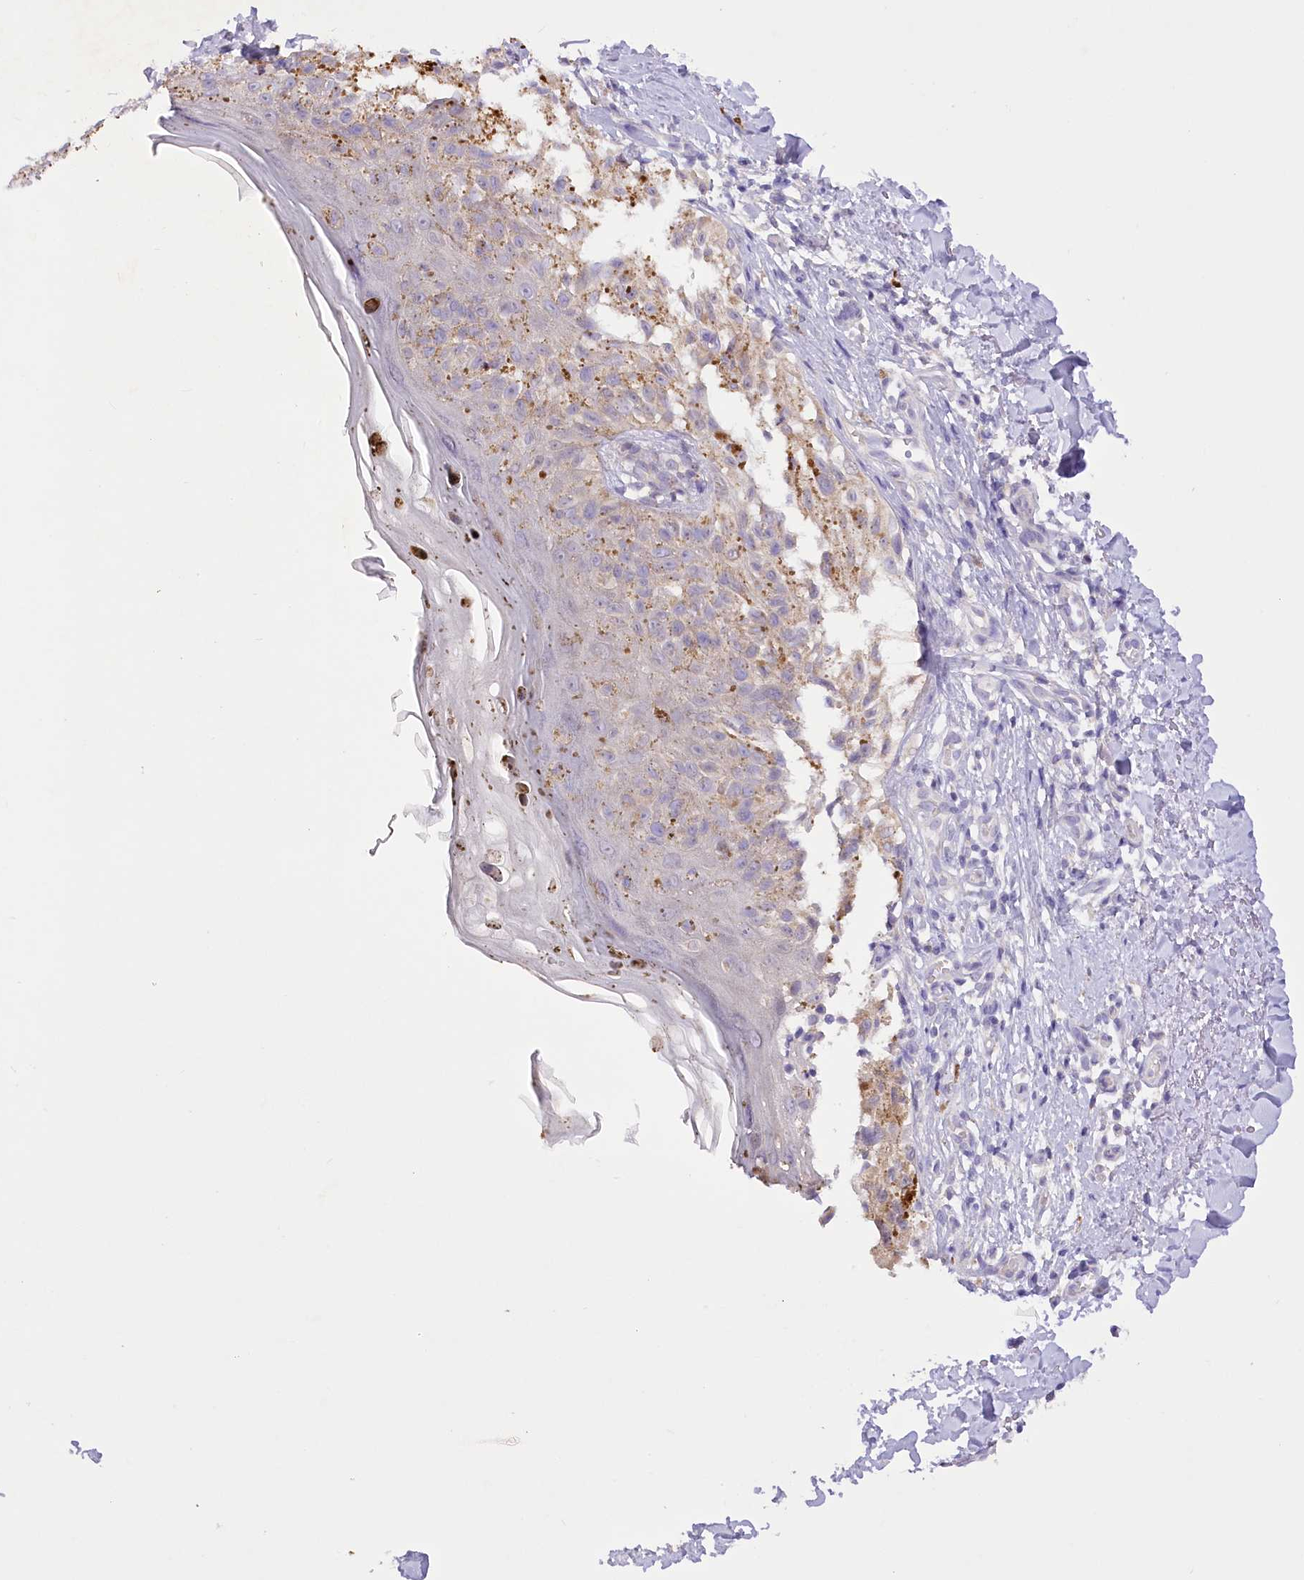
{"staining": {"intensity": "moderate", "quantity": "25%-75%", "location": "cytoplasmic/membranous"}, "tissue": "melanoma", "cell_type": "Tumor cells", "image_type": "cancer", "snomed": [{"axis": "morphology", "description": "Malignant melanoma, NOS"}, {"axis": "topography", "description": "Skin"}], "caption": "Immunohistochemistry (IHC) image of human melanoma stained for a protein (brown), which displays medium levels of moderate cytoplasmic/membranous positivity in approximately 25%-75% of tumor cells.", "gene": "DCUN1D1", "patient": {"sex": "female", "age": 50}}